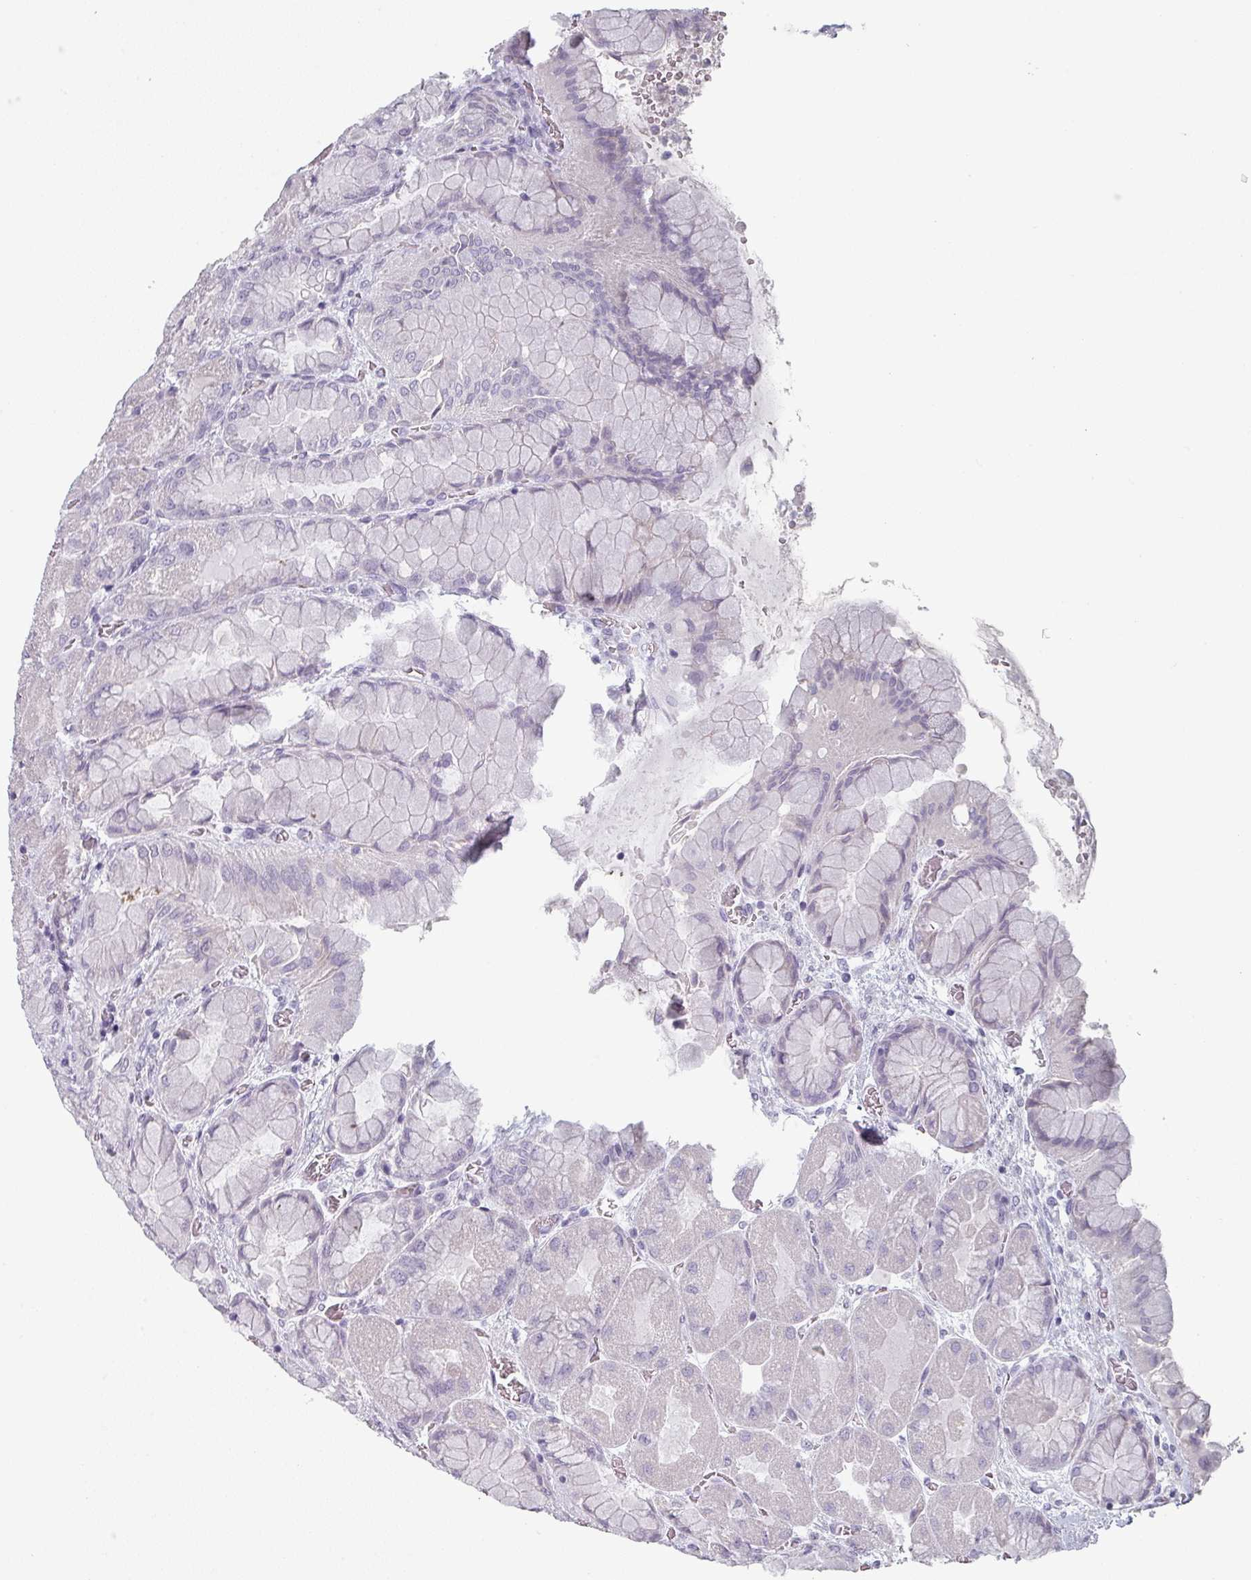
{"staining": {"intensity": "negative", "quantity": "none", "location": "none"}, "tissue": "stomach", "cell_type": "Glandular cells", "image_type": "normal", "snomed": [{"axis": "morphology", "description": "Normal tissue, NOS"}, {"axis": "topography", "description": "Stomach"}], "caption": "Stomach stained for a protein using immunohistochemistry (IHC) shows no expression glandular cells.", "gene": "SLC35G2", "patient": {"sex": "female", "age": 61}}